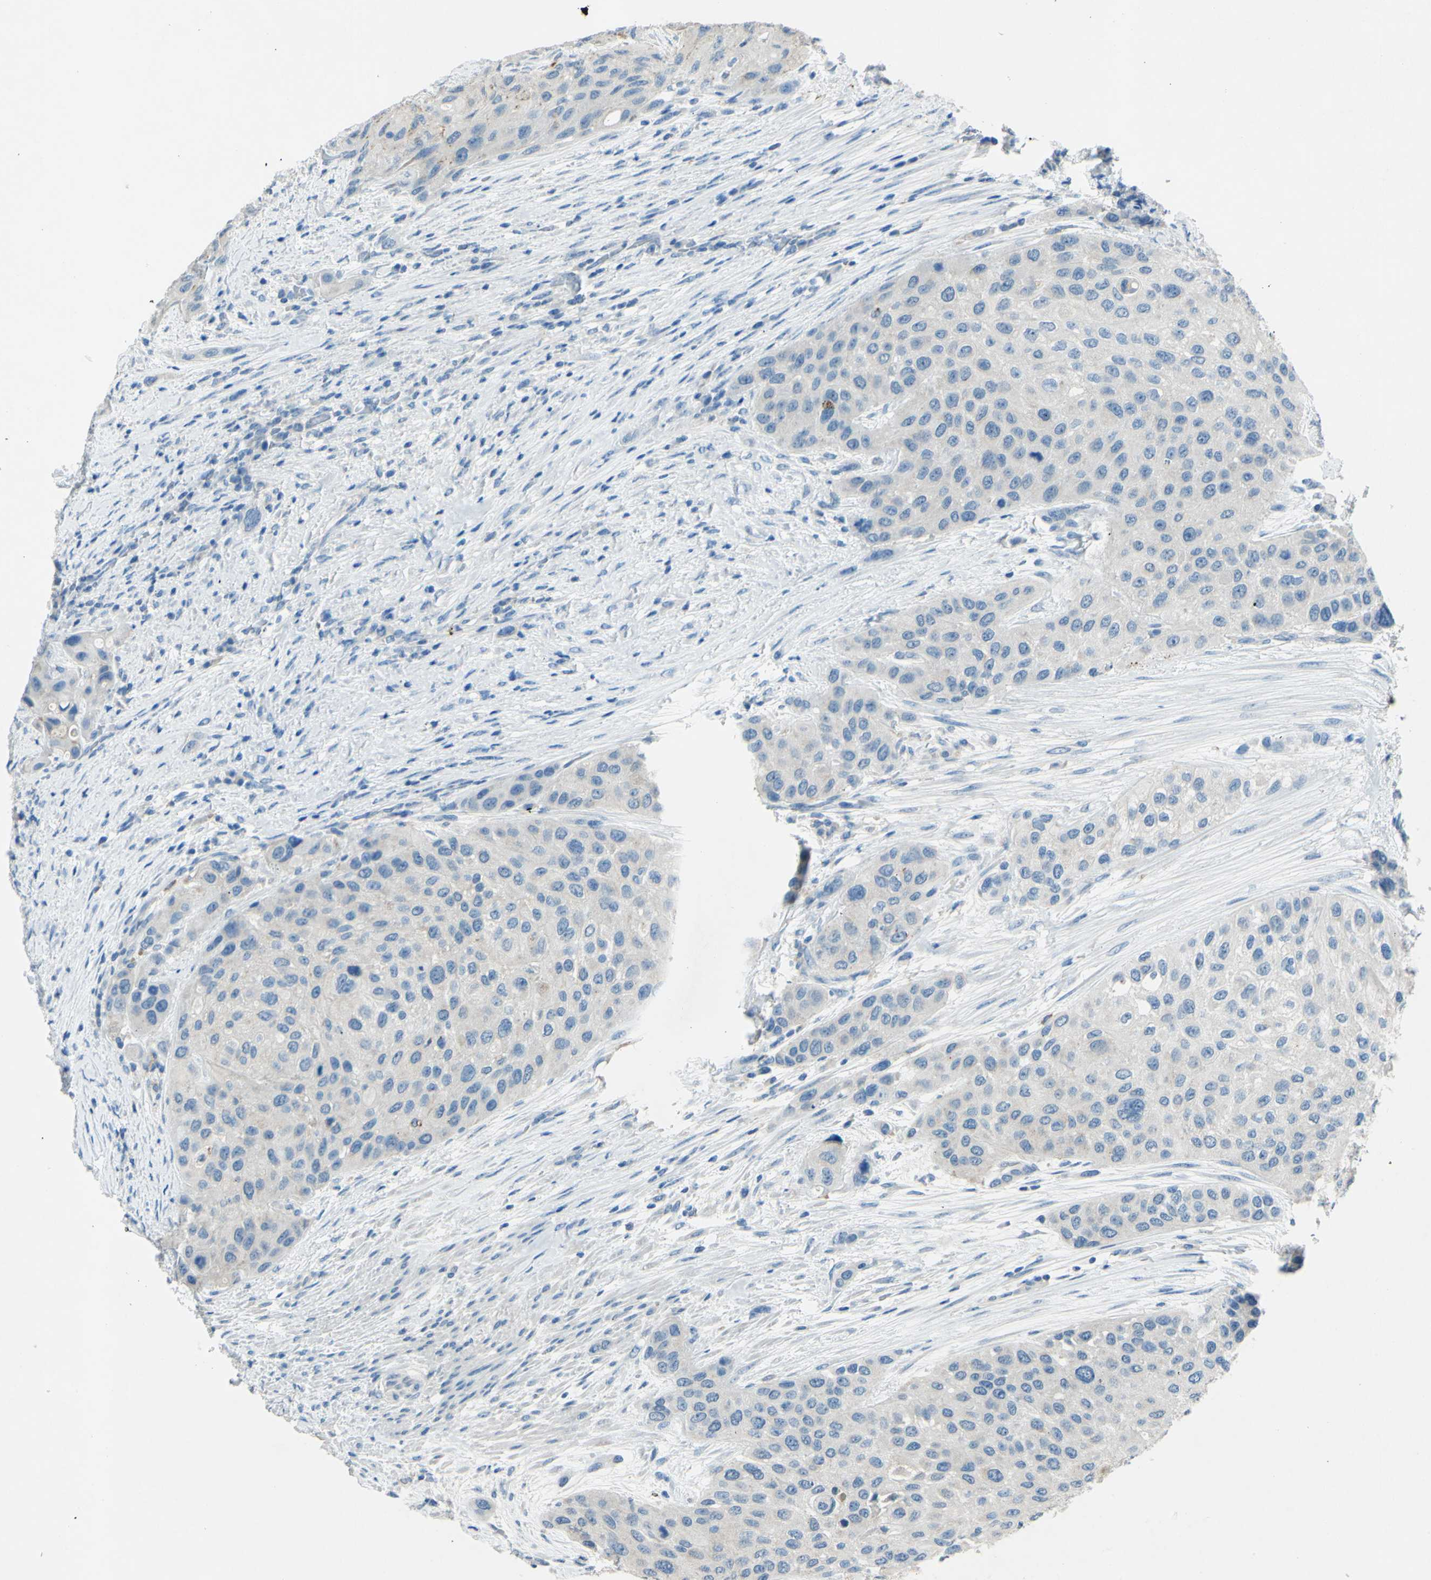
{"staining": {"intensity": "weak", "quantity": "<25%", "location": "cytoplasmic/membranous"}, "tissue": "urothelial cancer", "cell_type": "Tumor cells", "image_type": "cancer", "snomed": [{"axis": "morphology", "description": "Urothelial carcinoma, High grade"}, {"axis": "topography", "description": "Urinary bladder"}], "caption": "Tumor cells are negative for protein expression in human urothelial cancer. Brightfield microscopy of immunohistochemistry (IHC) stained with DAB (3,3'-diaminobenzidine) (brown) and hematoxylin (blue), captured at high magnification.", "gene": "CDH10", "patient": {"sex": "female", "age": 56}}